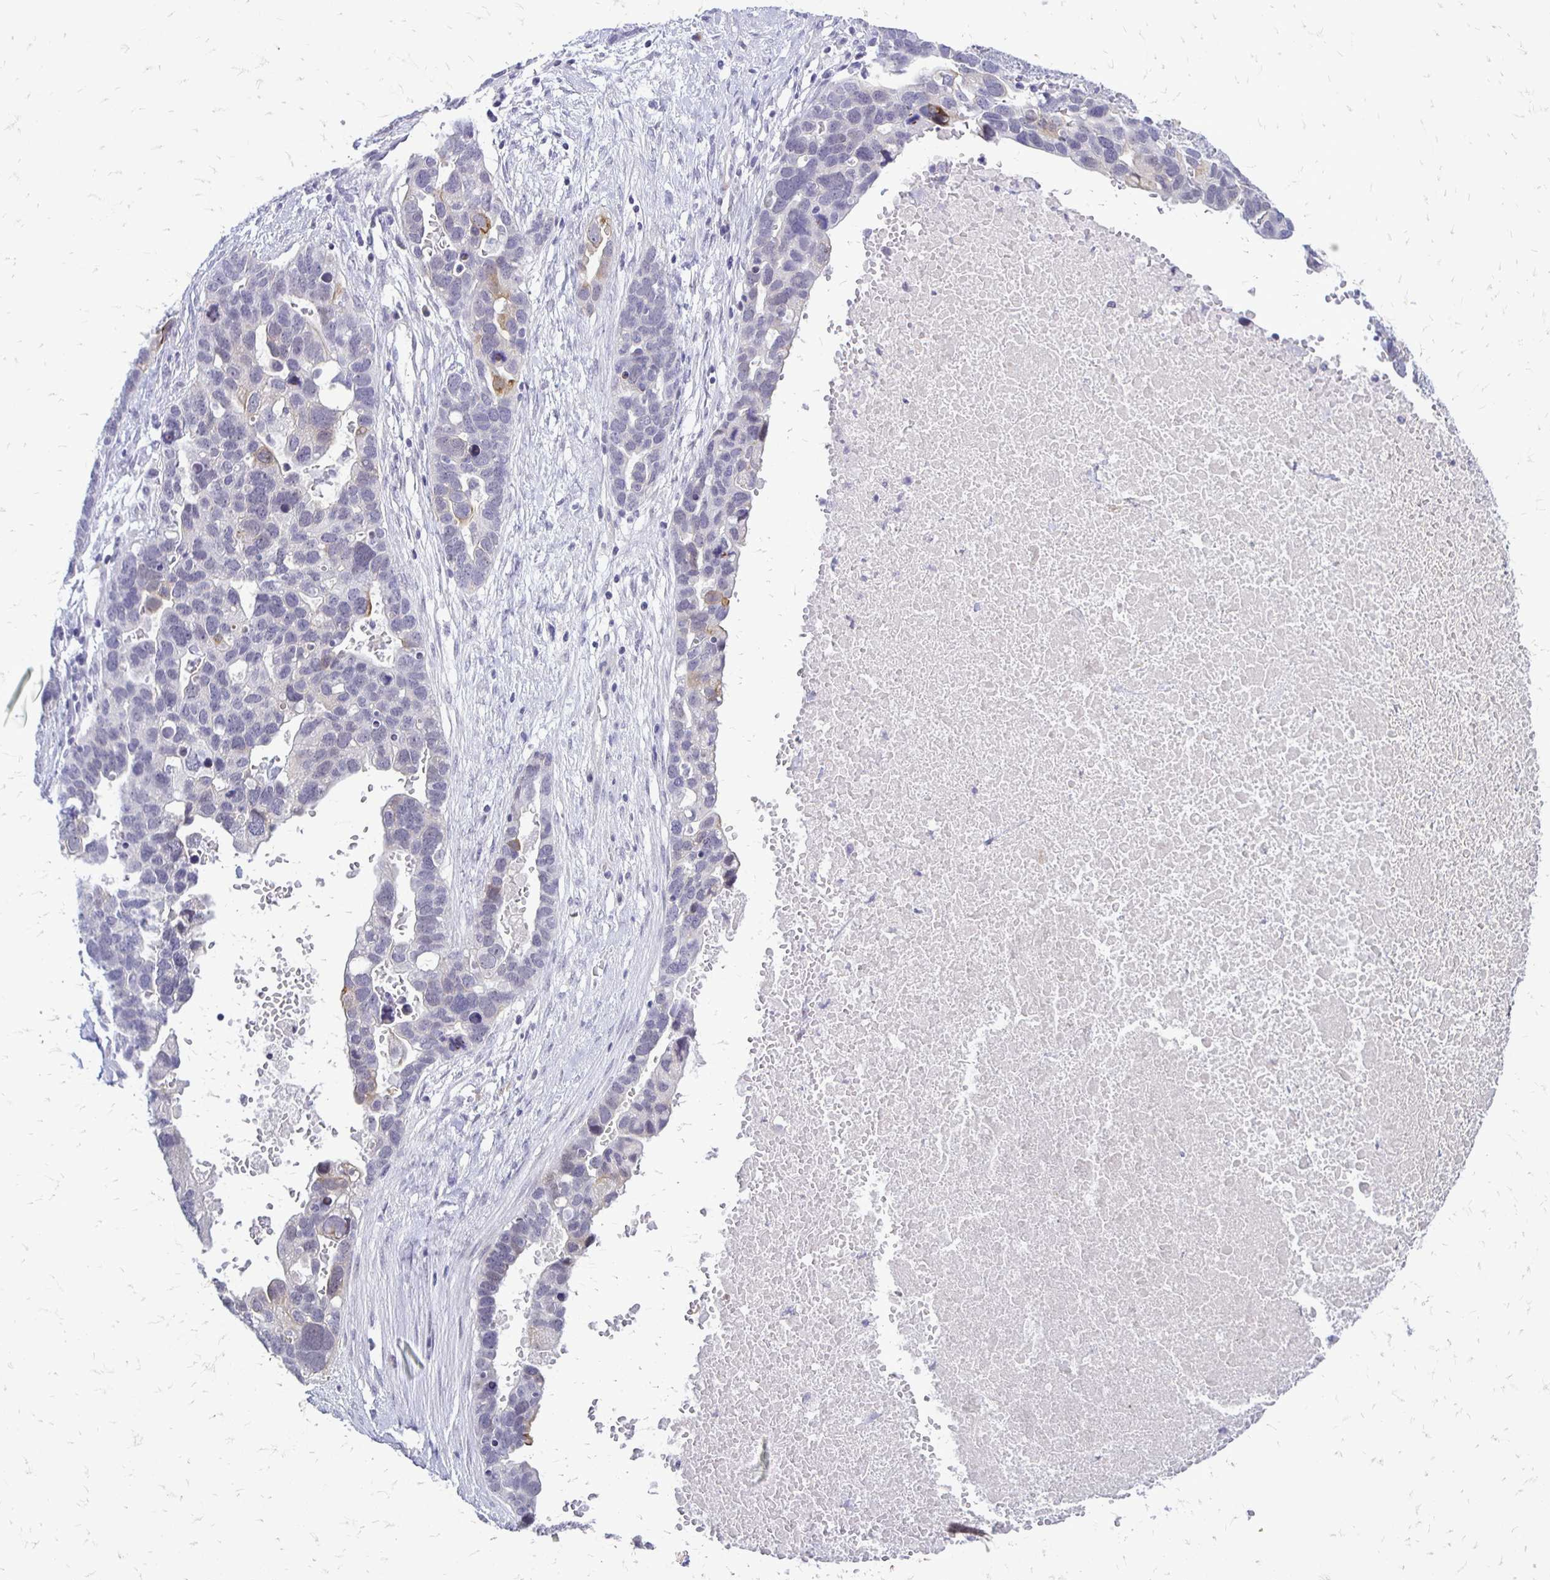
{"staining": {"intensity": "moderate", "quantity": "<25%", "location": "cytoplasmic/membranous"}, "tissue": "ovarian cancer", "cell_type": "Tumor cells", "image_type": "cancer", "snomed": [{"axis": "morphology", "description": "Cystadenocarcinoma, serous, NOS"}, {"axis": "topography", "description": "Ovary"}], "caption": "This photomicrograph reveals ovarian cancer (serous cystadenocarcinoma) stained with immunohistochemistry to label a protein in brown. The cytoplasmic/membranous of tumor cells show moderate positivity for the protein. Nuclei are counter-stained blue.", "gene": "EPYC", "patient": {"sex": "female", "age": 54}}